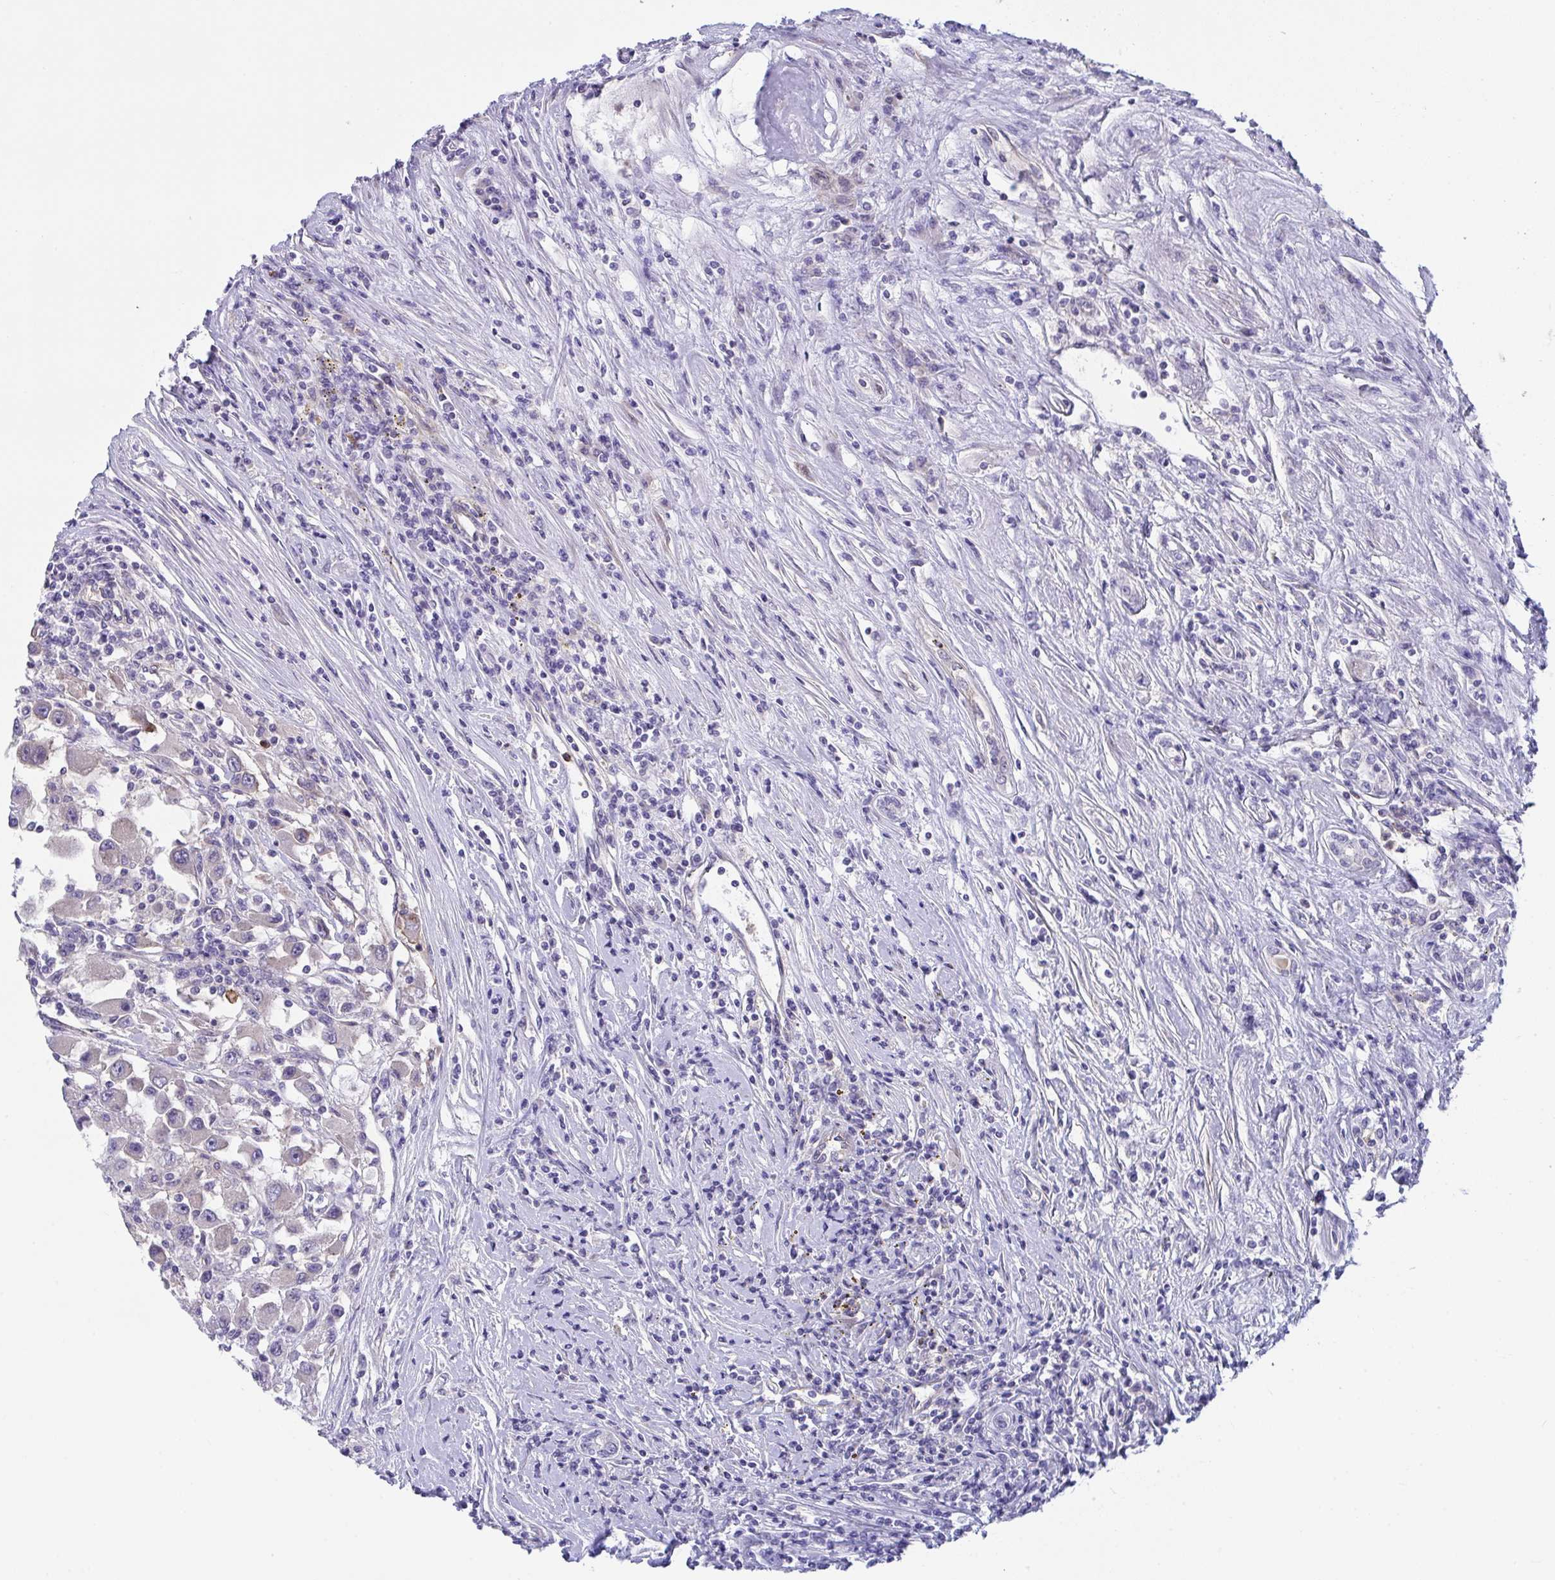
{"staining": {"intensity": "negative", "quantity": "none", "location": "none"}, "tissue": "renal cancer", "cell_type": "Tumor cells", "image_type": "cancer", "snomed": [{"axis": "morphology", "description": "Adenocarcinoma, NOS"}, {"axis": "topography", "description": "Kidney"}], "caption": "Tumor cells show no significant staining in renal cancer.", "gene": "RHOXF1", "patient": {"sex": "female", "age": 67}}